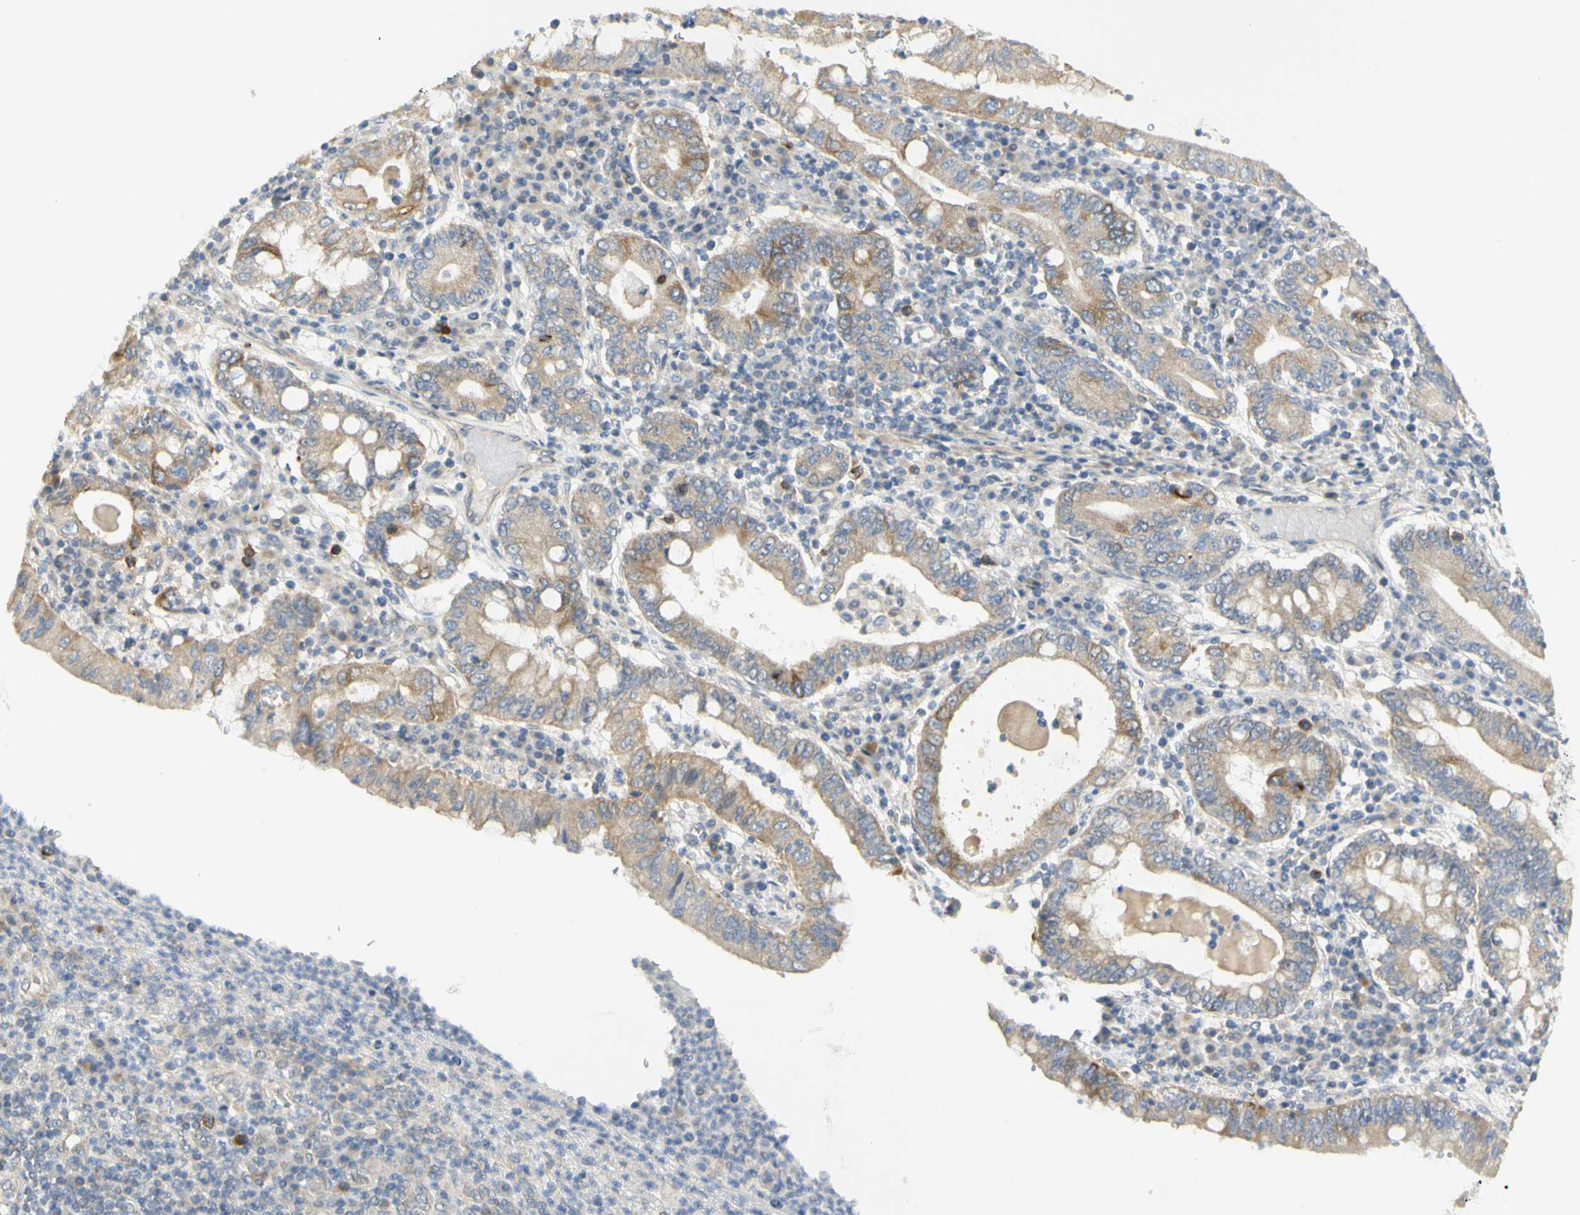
{"staining": {"intensity": "moderate", "quantity": ">75%", "location": "cytoplasmic/membranous"}, "tissue": "stomach cancer", "cell_type": "Tumor cells", "image_type": "cancer", "snomed": [{"axis": "morphology", "description": "Normal tissue, NOS"}, {"axis": "morphology", "description": "Adenocarcinoma, NOS"}, {"axis": "topography", "description": "Esophagus"}, {"axis": "topography", "description": "Stomach, upper"}, {"axis": "topography", "description": "Peripheral nerve tissue"}], "caption": "Approximately >75% of tumor cells in human stomach cancer show moderate cytoplasmic/membranous protein staining as visualized by brown immunohistochemical staining.", "gene": "KIF11", "patient": {"sex": "male", "age": 62}}